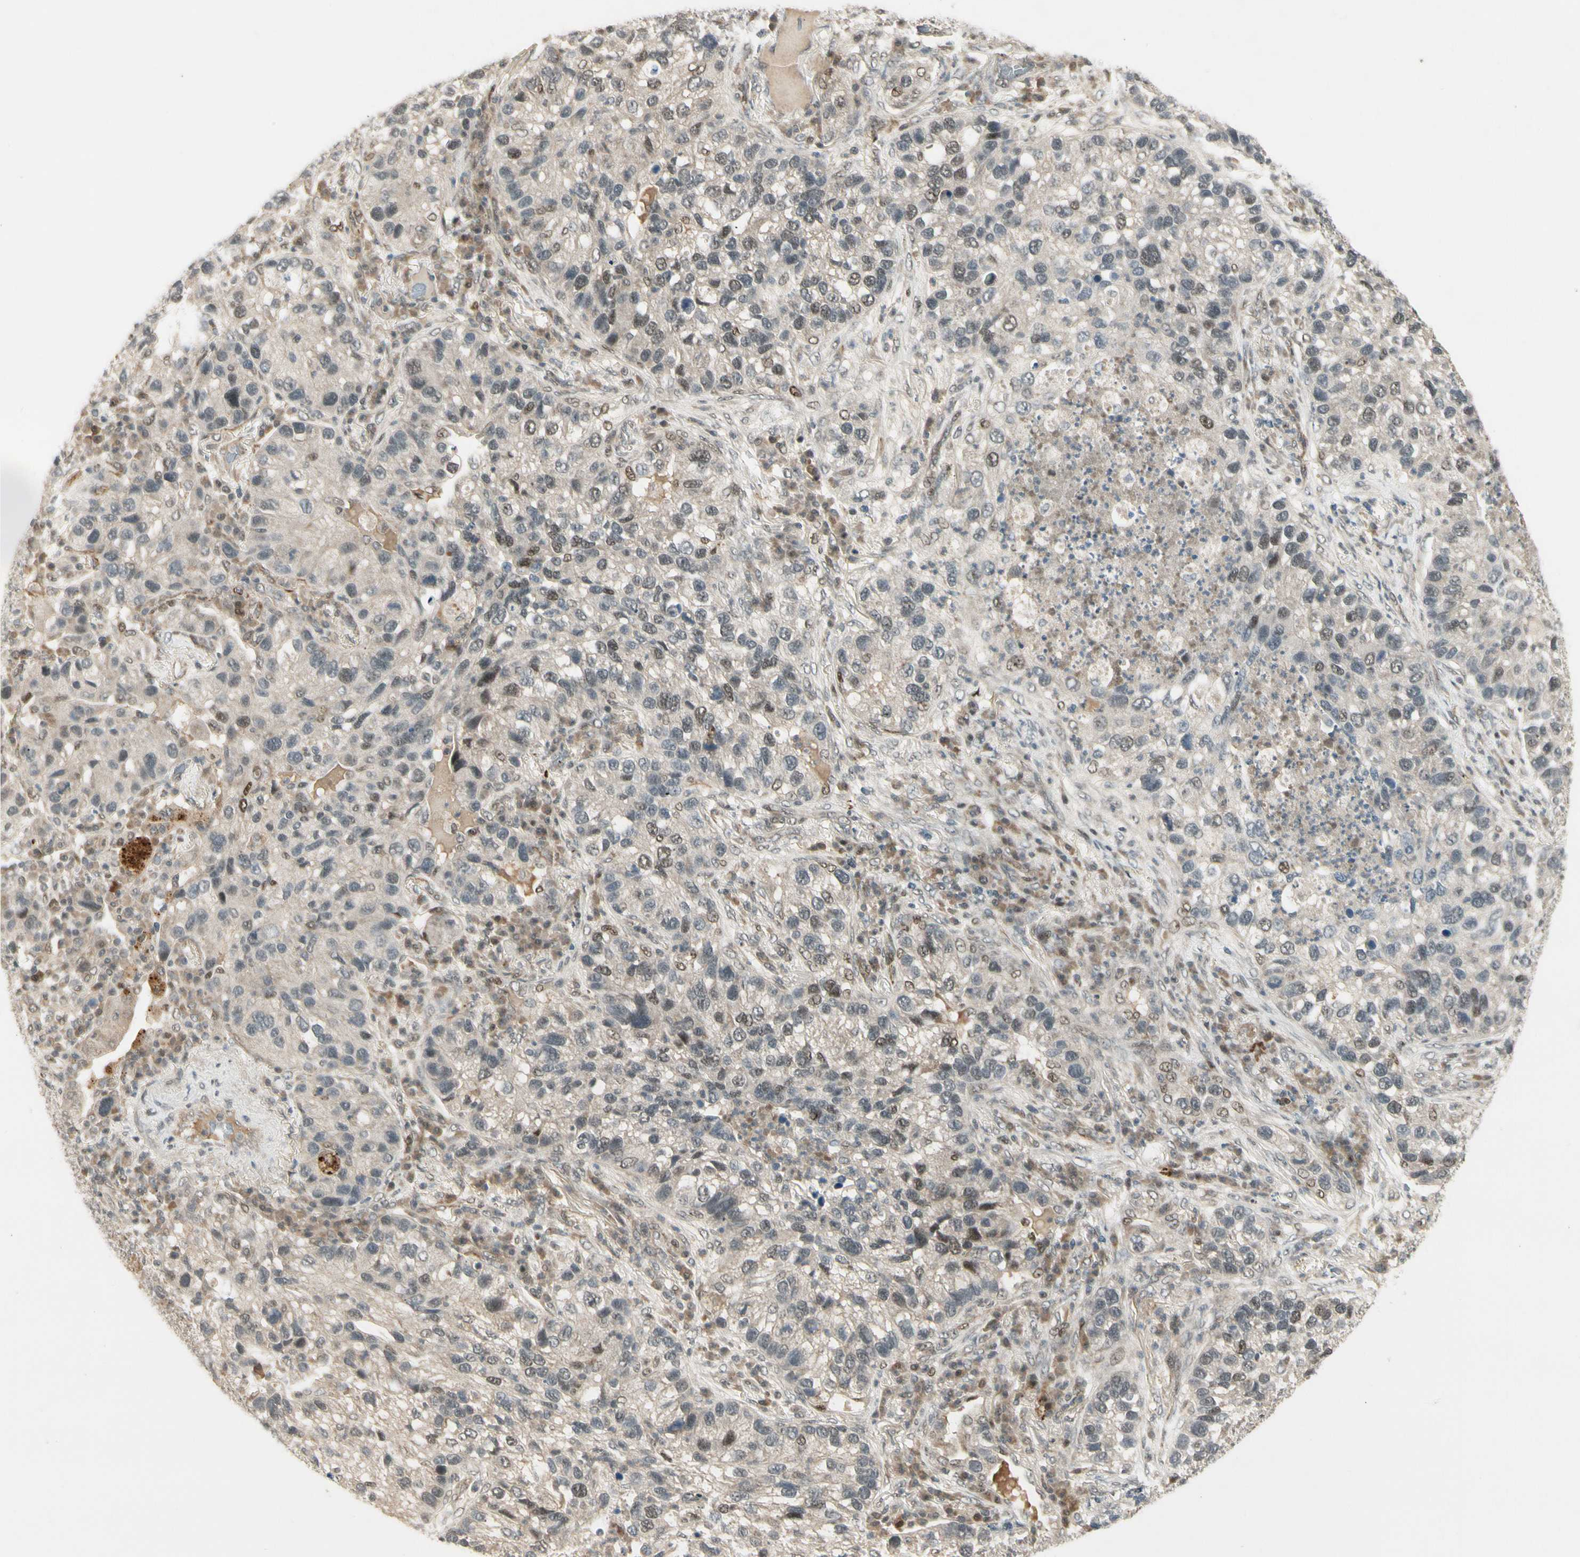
{"staining": {"intensity": "weak", "quantity": "<25%", "location": "nuclear"}, "tissue": "lung cancer", "cell_type": "Tumor cells", "image_type": "cancer", "snomed": [{"axis": "morphology", "description": "Normal tissue, NOS"}, {"axis": "morphology", "description": "Adenocarcinoma, NOS"}, {"axis": "topography", "description": "Bronchus"}, {"axis": "topography", "description": "Lung"}], "caption": "The IHC image has no significant expression in tumor cells of adenocarcinoma (lung) tissue.", "gene": "CDK11A", "patient": {"sex": "male", "age": 54}}